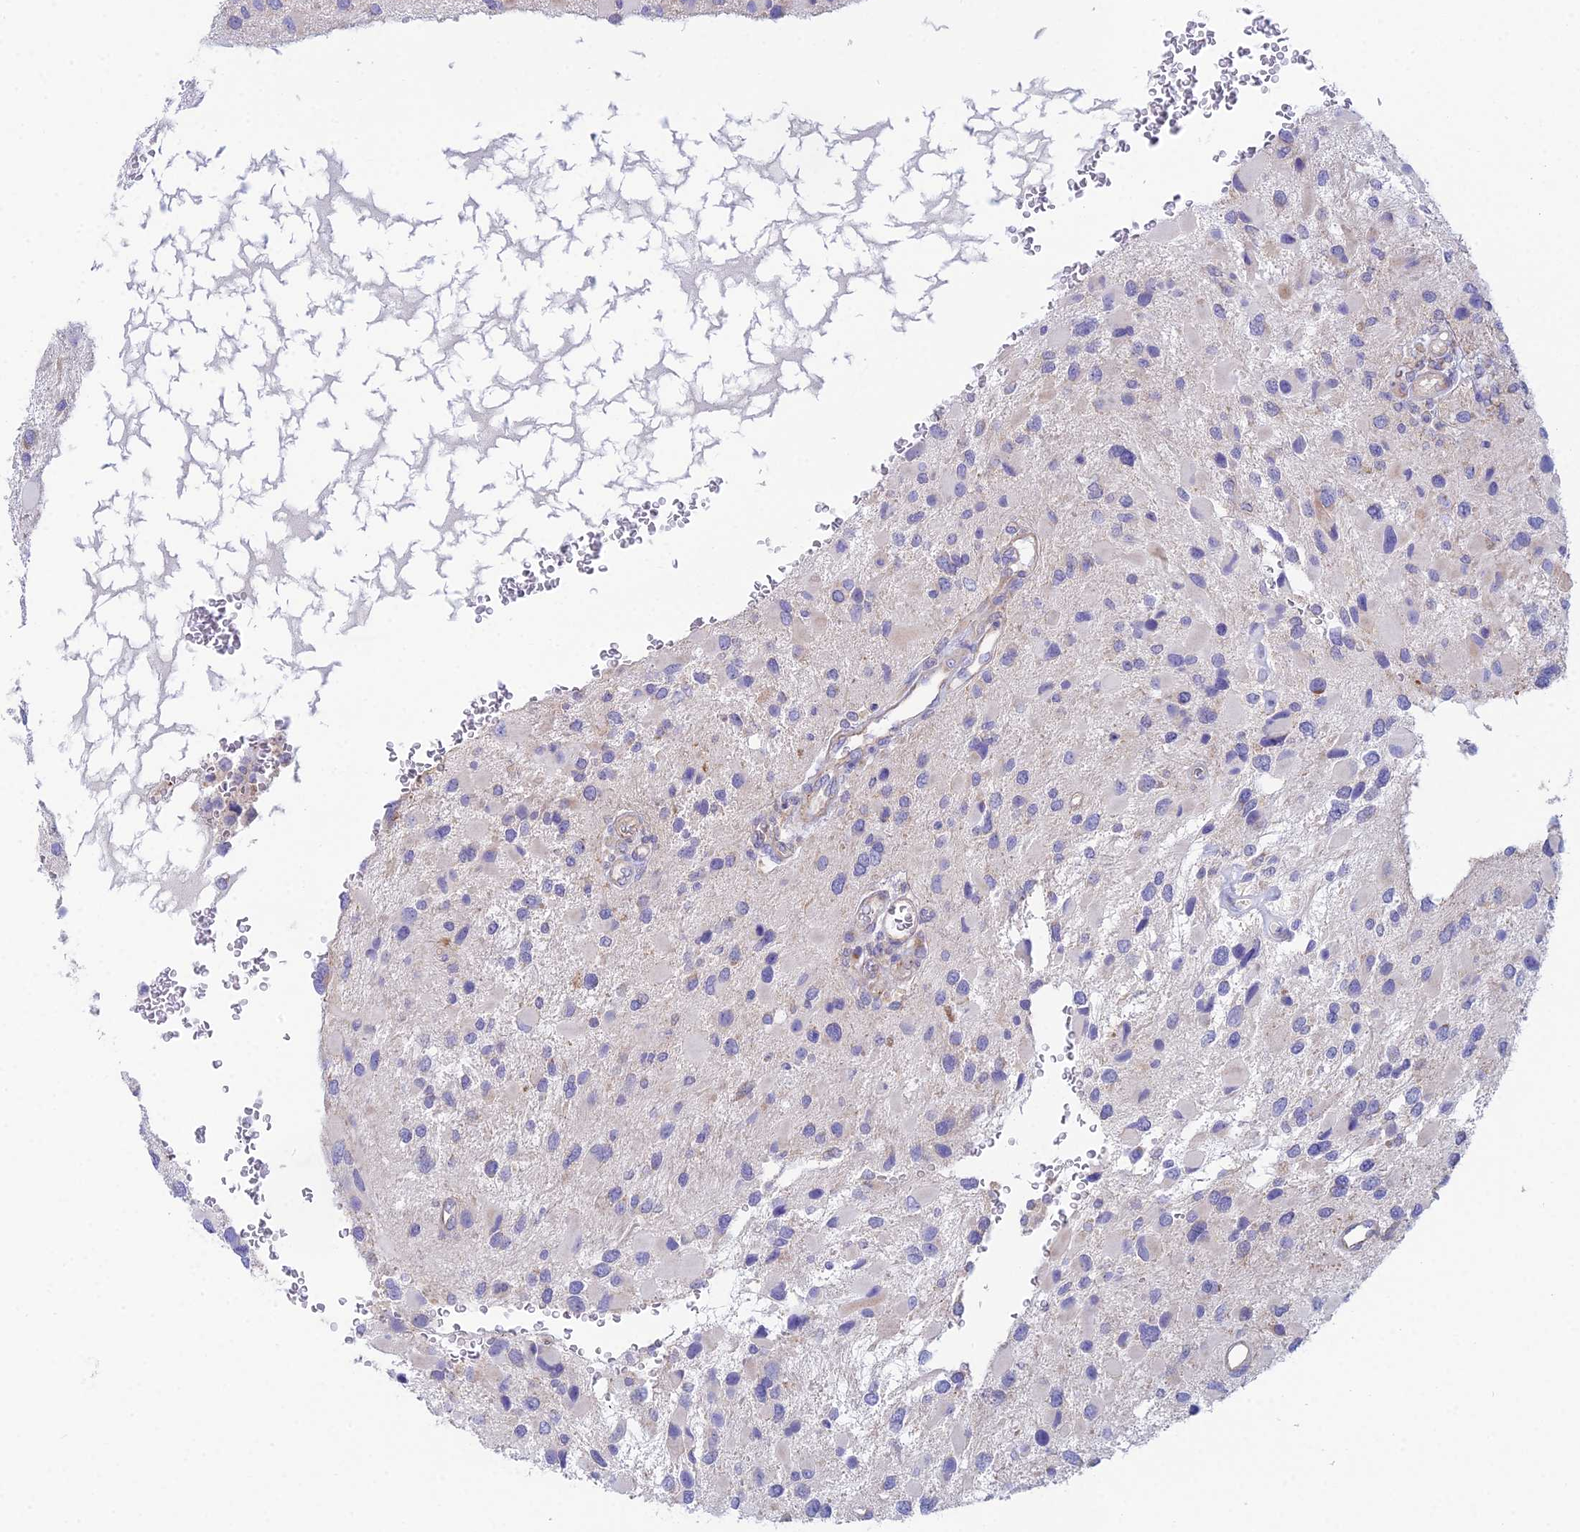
{"staining": {"intensity": "negative", "quantity": "none", "location": "none"}, "tissue": "glioma", "cell_type": "Tumor cells", "image_type": "cancer", "snomed": [{"axis": "morphology", "description": "Glioma, malignant, High grade"}, {"axis": "topography", "description": "Brain"}], "caption": "DAB (3,3'-diaminobenzidine) immunohistochemical staining of human glioma demonstrates no significant expression in tumor cells. (DAB (3,3'-diaminobenzidine) IHC visualized using brightfield microscopy, high magnification).", "gene": "ZNF564", "patient": {"sex": "male", "age": 53}}